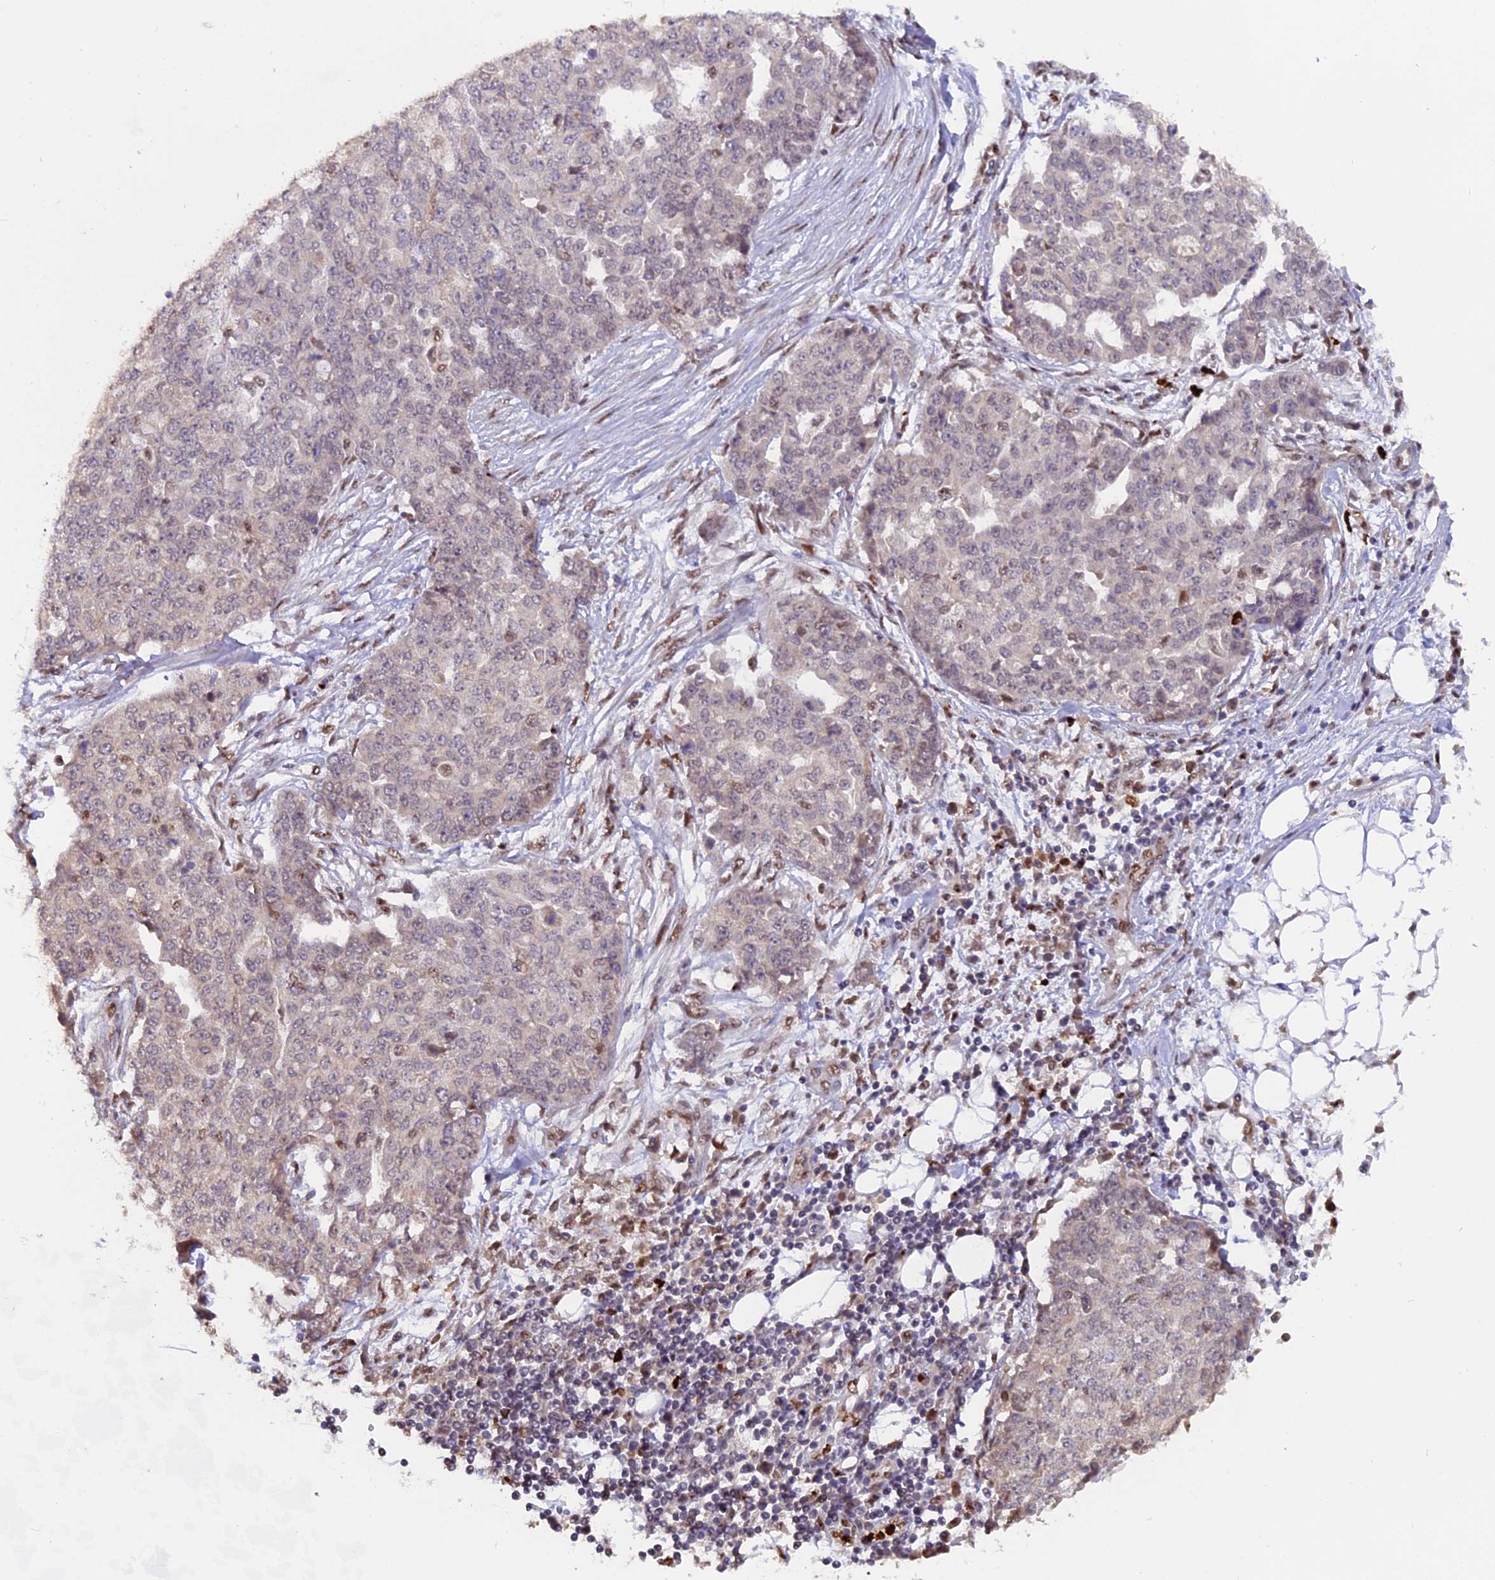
{"staining": {"intensity": "weak", "quantity": "<25%", "location": "nuclear"}, "tissue": "ovarian cancer", "cell_type": "Tumor cells", "image_type": "cancer", "snomed": [{"axis": "morphology", "description": "Cystadenocarcinoma, serous, NOS"}, {"axis": "topography", "description": "Soft tissue"}, {"axis": "topography", "description": "Ovary"}], "caption": "High magnification brightfield microscopy of serous cystadenocarcinoma (ovarian) stained with DAB (brown) and counterstained with hematoxylin (blue): tumor cells show no significant expression. (DAB (3,3'-diaminobenzidine) IHC, high magnification).", "gene": "FAM118B", "patient": {"sex": "female", "age": 57}}